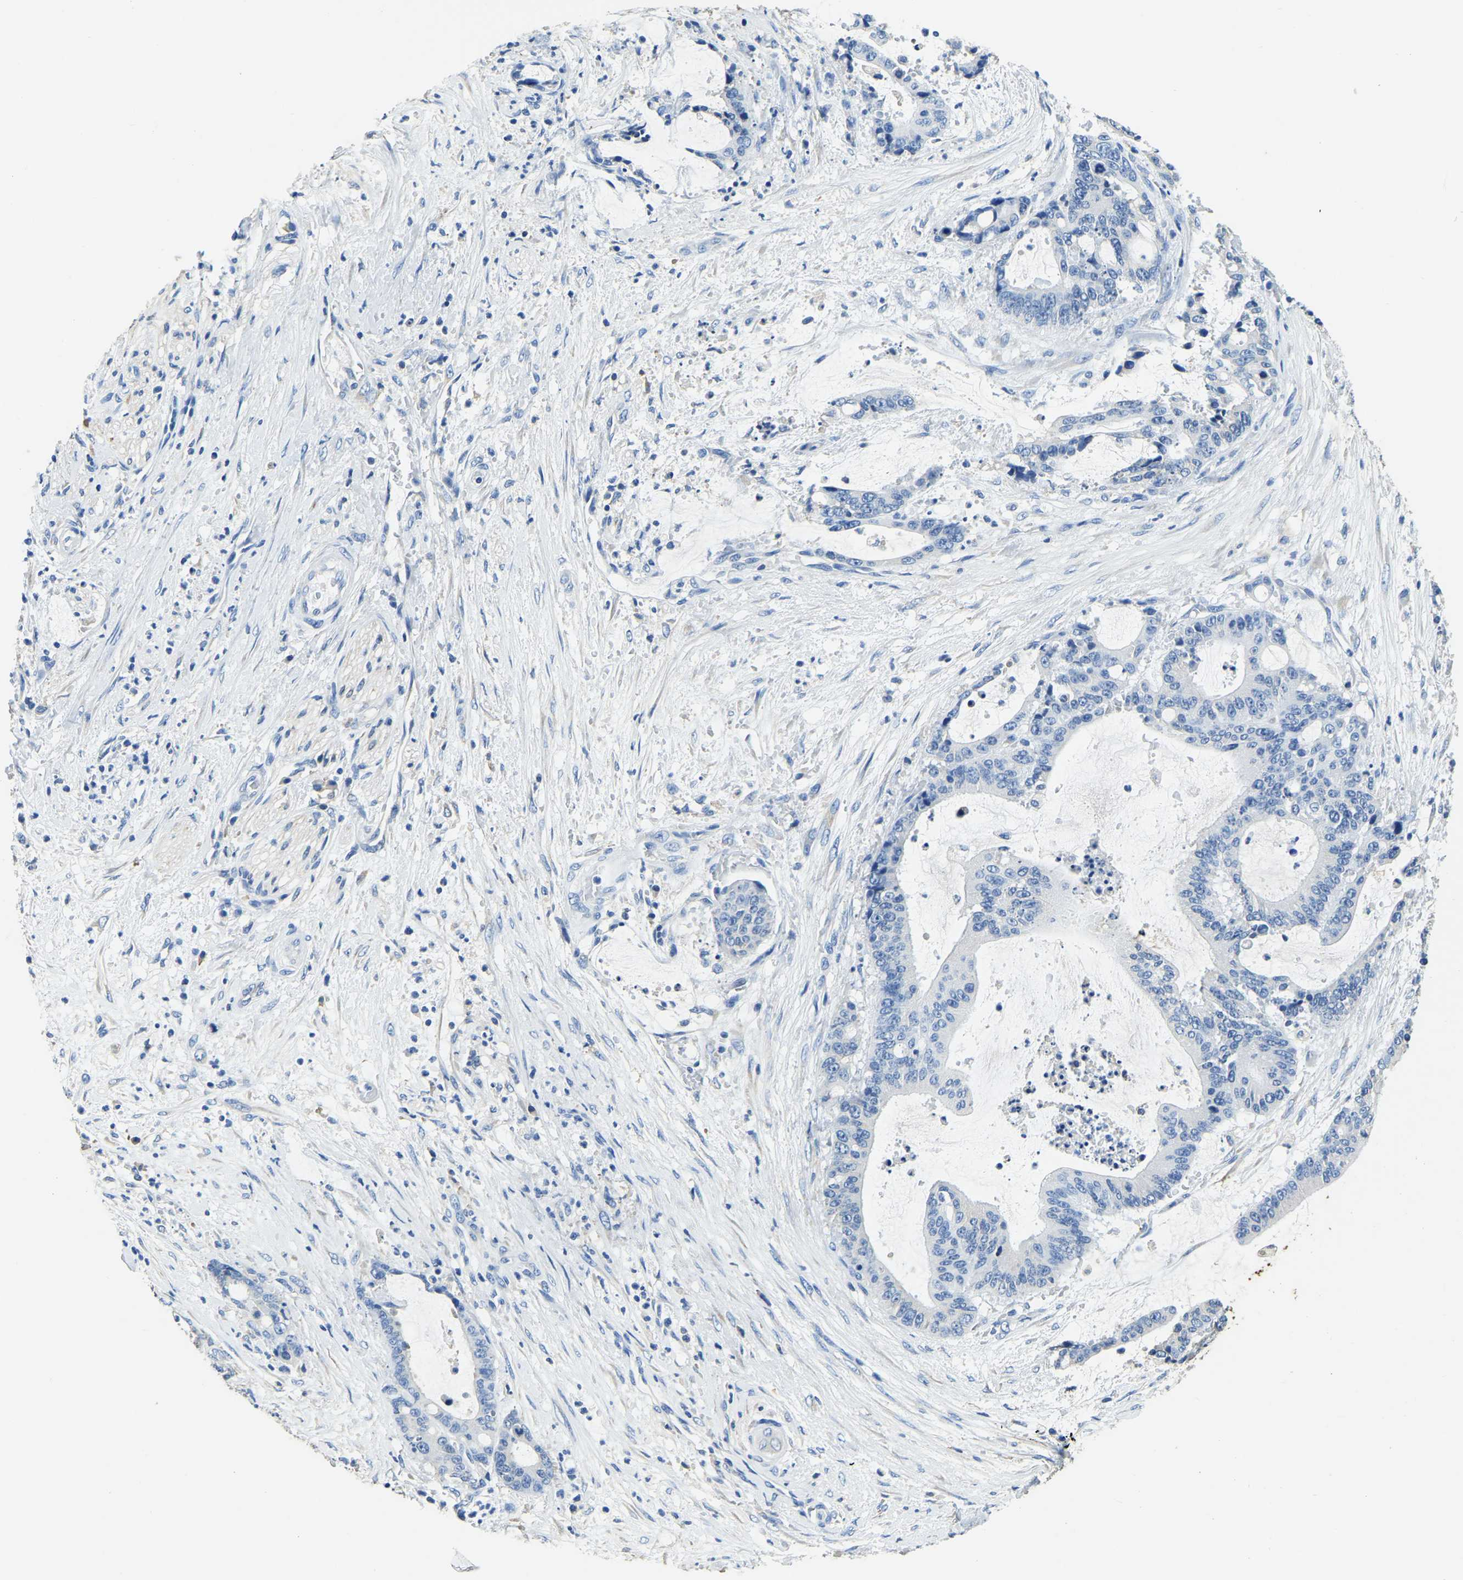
{"staining": {"intensity": "negative", "quantity": "none", "location": "none"}, "tissue": "liver cancer", "cell_type": "Tumor cells", "image_type": "cancer", "snomed": [{"axis": "morphology", "description": "Normal tissue, NOS"}, {"axis": "morphology", "description": "Cholangiocarcinoma"}, {"axis": "topography", "description": "Liver"}, {"axis": "topography", "description": "Peripheral nerve tissue"}], "caption": "Liver cholangiocarcinoma was stained to show a protein in brown. There is no significant staining in tumor cells. The staining was performed using DAB (3,3'-diaminobenzidine) to visualize the protein expression in brown, while the nuclei were stained in blue with hematoxylin (Magnification: 20x).", "gene": "ZDHHC13", "patient": {"sex": "female", "age": 73}}